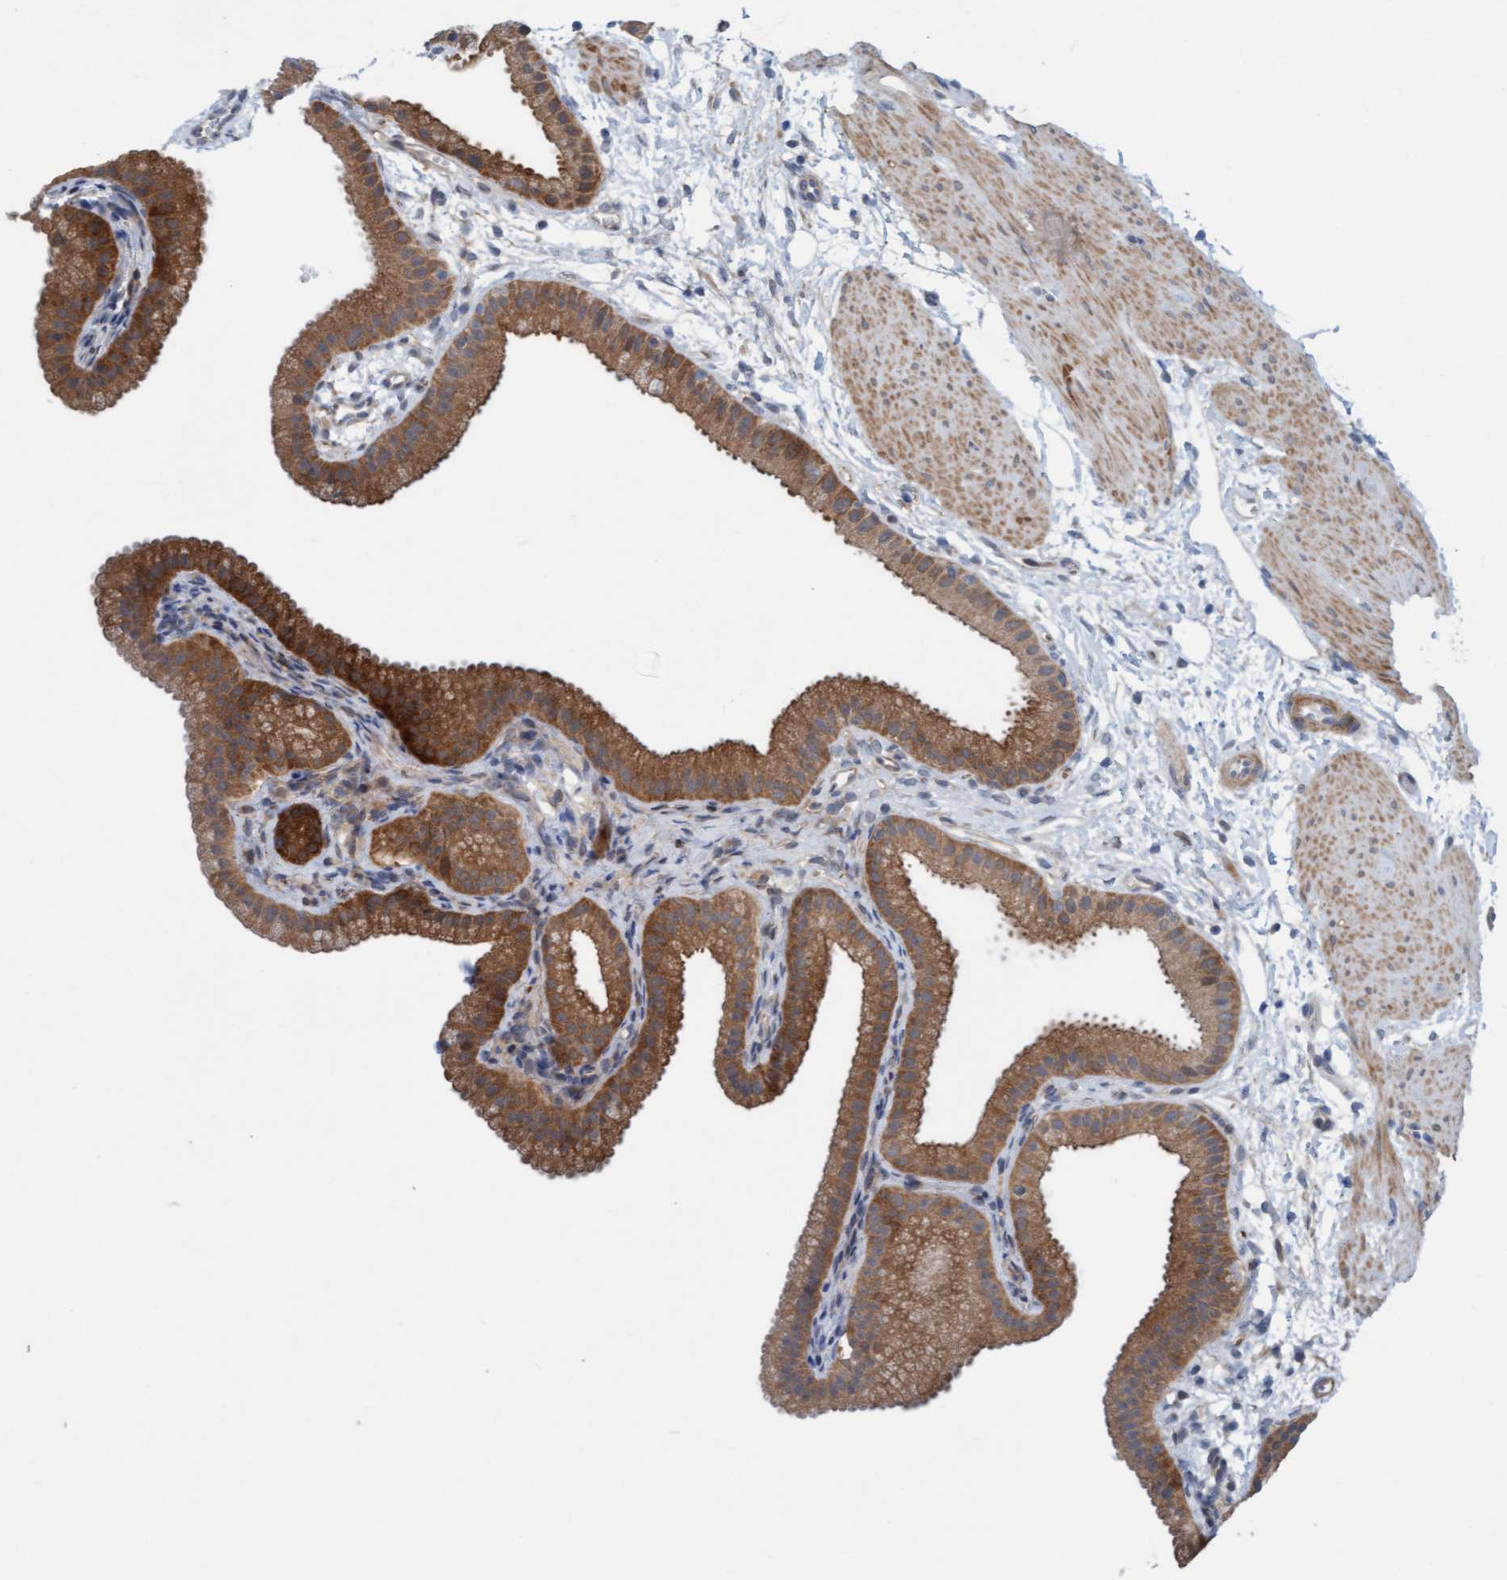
{"staining": {"intensity": "moderate", "quantity": ">75%", "location": "cytoplasmic/membranous"}, "tissue": "gallbladder", "cell_type": "Glandular cells", "image_type": "normal", "snomed": [{"axis": "morphology", "description": "Normal tissue, NOS"}, {"axis": "topography", "description": "Gallbladder"}], "caption": "Immunohistochemical staining of normal gallbladder exhibits medium levels of moderate cytoplasmic/membranous positivity in about >75% of glandular cells. The protein is stained brown, and the nuclei are stained in blue (DAB IHC with brightfield microscopy, high magnification).", "gene": "KLHL25", "patient": {"sex": "female", "age": 64}}